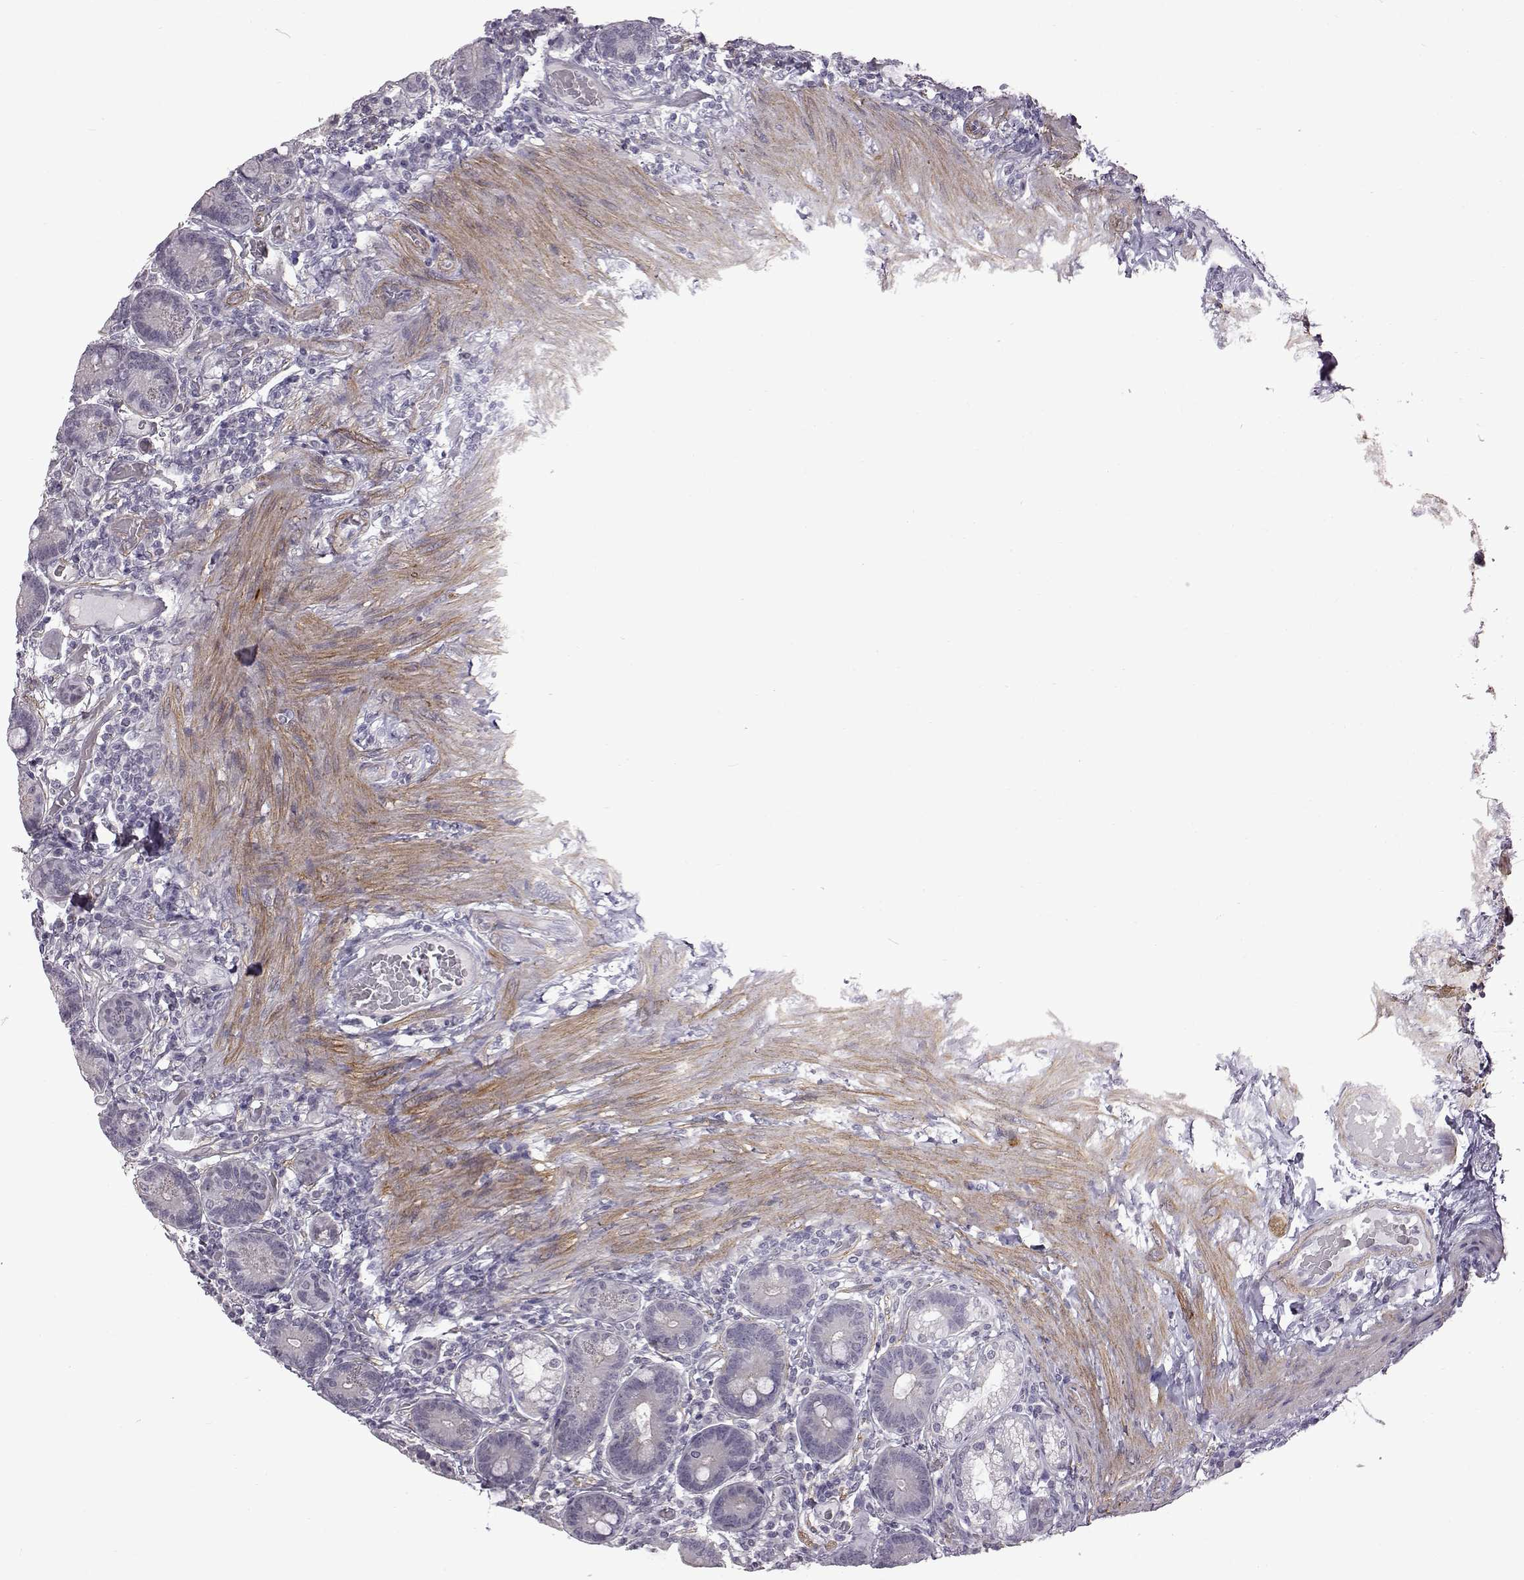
{"staining": {"intensity": "negative", "quantity": "none", "location": "none"}, "tissue": "duodenum", "cell_type": "Glandular cells", "image_type": "normal", "snomed": [{"axis": "morphology", "description": "Normal tissue, NOS"}, {"axis": "topography", "description": "Duodenum"}], "caption": "Glandular cells show no significant expression in unremarkable duodenum.", "gene": "SYNPO2", "patient": {"sex": "female", "age": 62}}